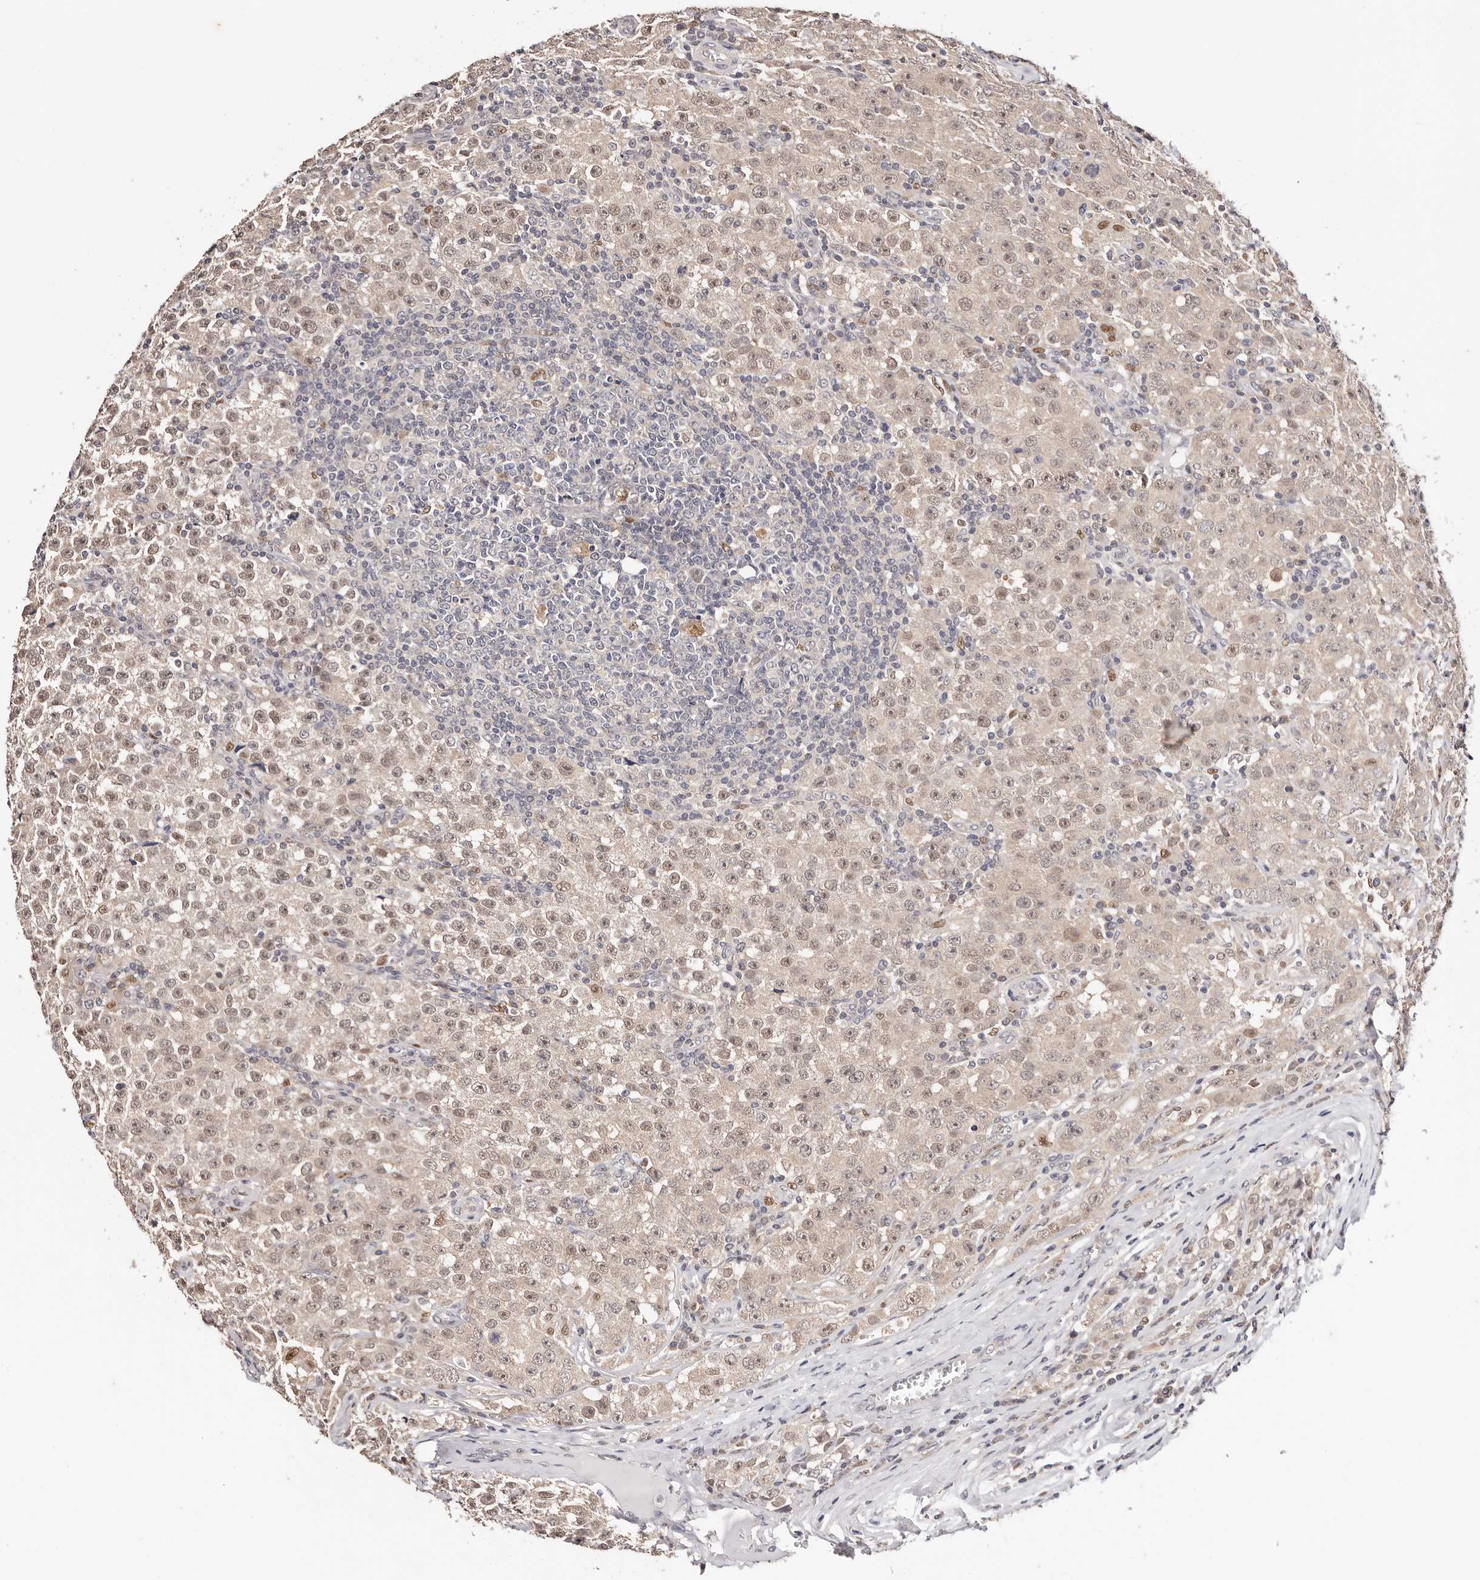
{"staining": {"intensity": "moderate", "quantity": ">75%", "location": "nuclear"}, "tissue": "testis cancer", "cell_type": "Tumor cells", "image_type": "cancer", "snomed": [{"axis": "morphology", "description": "Seminoma, NOS"}, {"axis": "morphology", "description": "Carcinoma, Embryonal, NOS"}, {"axis": "topography", "description": "Testis"}], "caption": "The histopathology image exhibits immunohistochemical staining of testis embryonal carcinoma. There is moderate nuclear positivity is appreciated in about >75% of tumor cells.", "gene": "TYW3", "patient": {"sex": "male", "age": 43}}